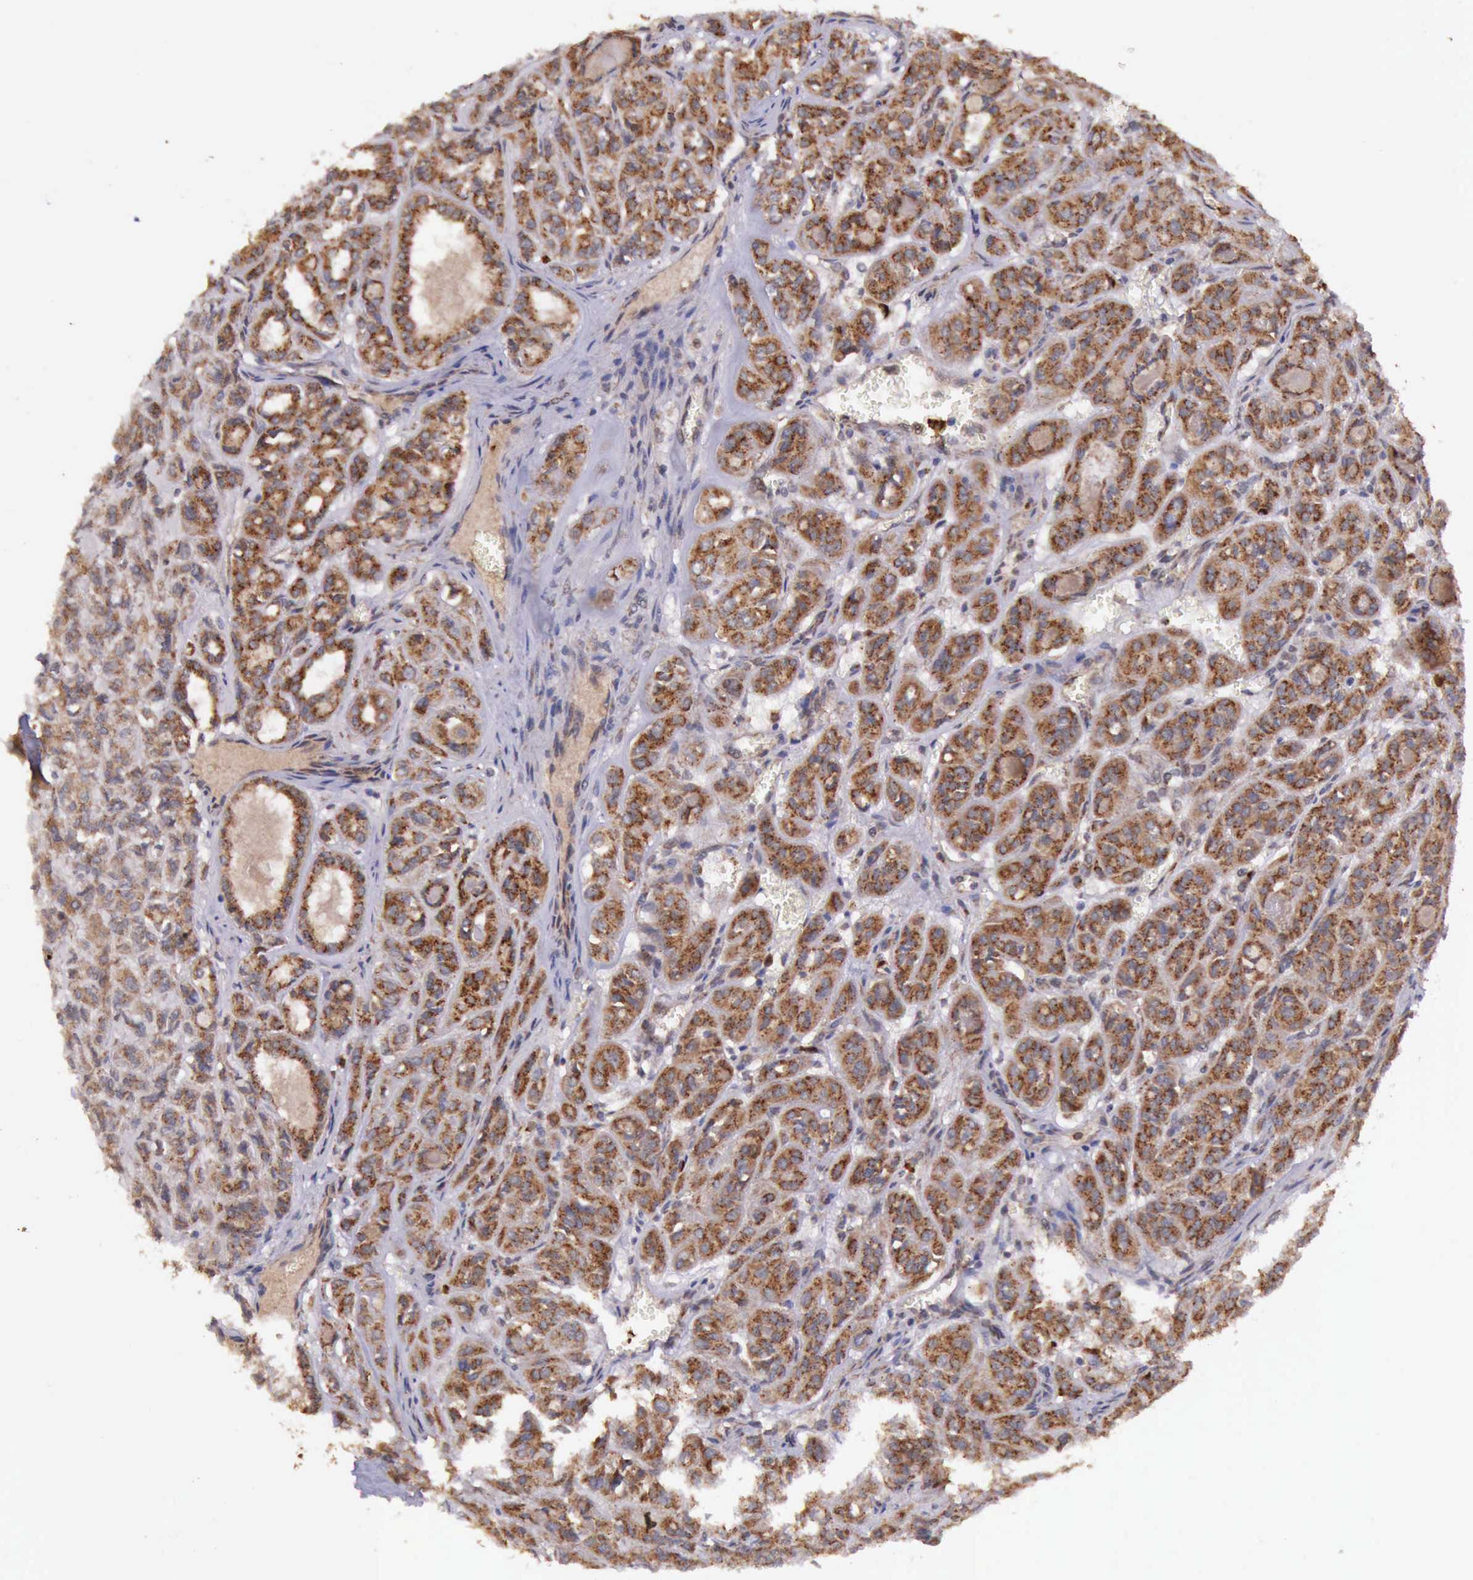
{"staining": {"intensity": "strong", "quantity": ">75%", "location": "cytoplasmic/membranous"}, "tissue": "thyroid cancer", "cell_type": "Tumor cells", "image_type": "cancer", "snomed": [{"axis": "morphology", "description": "Follicular adenoma carcinoma, NOS"}, {"axis": "topography", "description": "Thyroid gland"}], "caption": "This is a histology image of immunohistochemistry (IHC) staining of thyroid cancer (follicular adenoma carcinoma), which shows strong staining in the cytoplasmic/membranous of tumor cells.", "gene": "ARMCX3", "patient": {"sex": "female", "age": 71}}